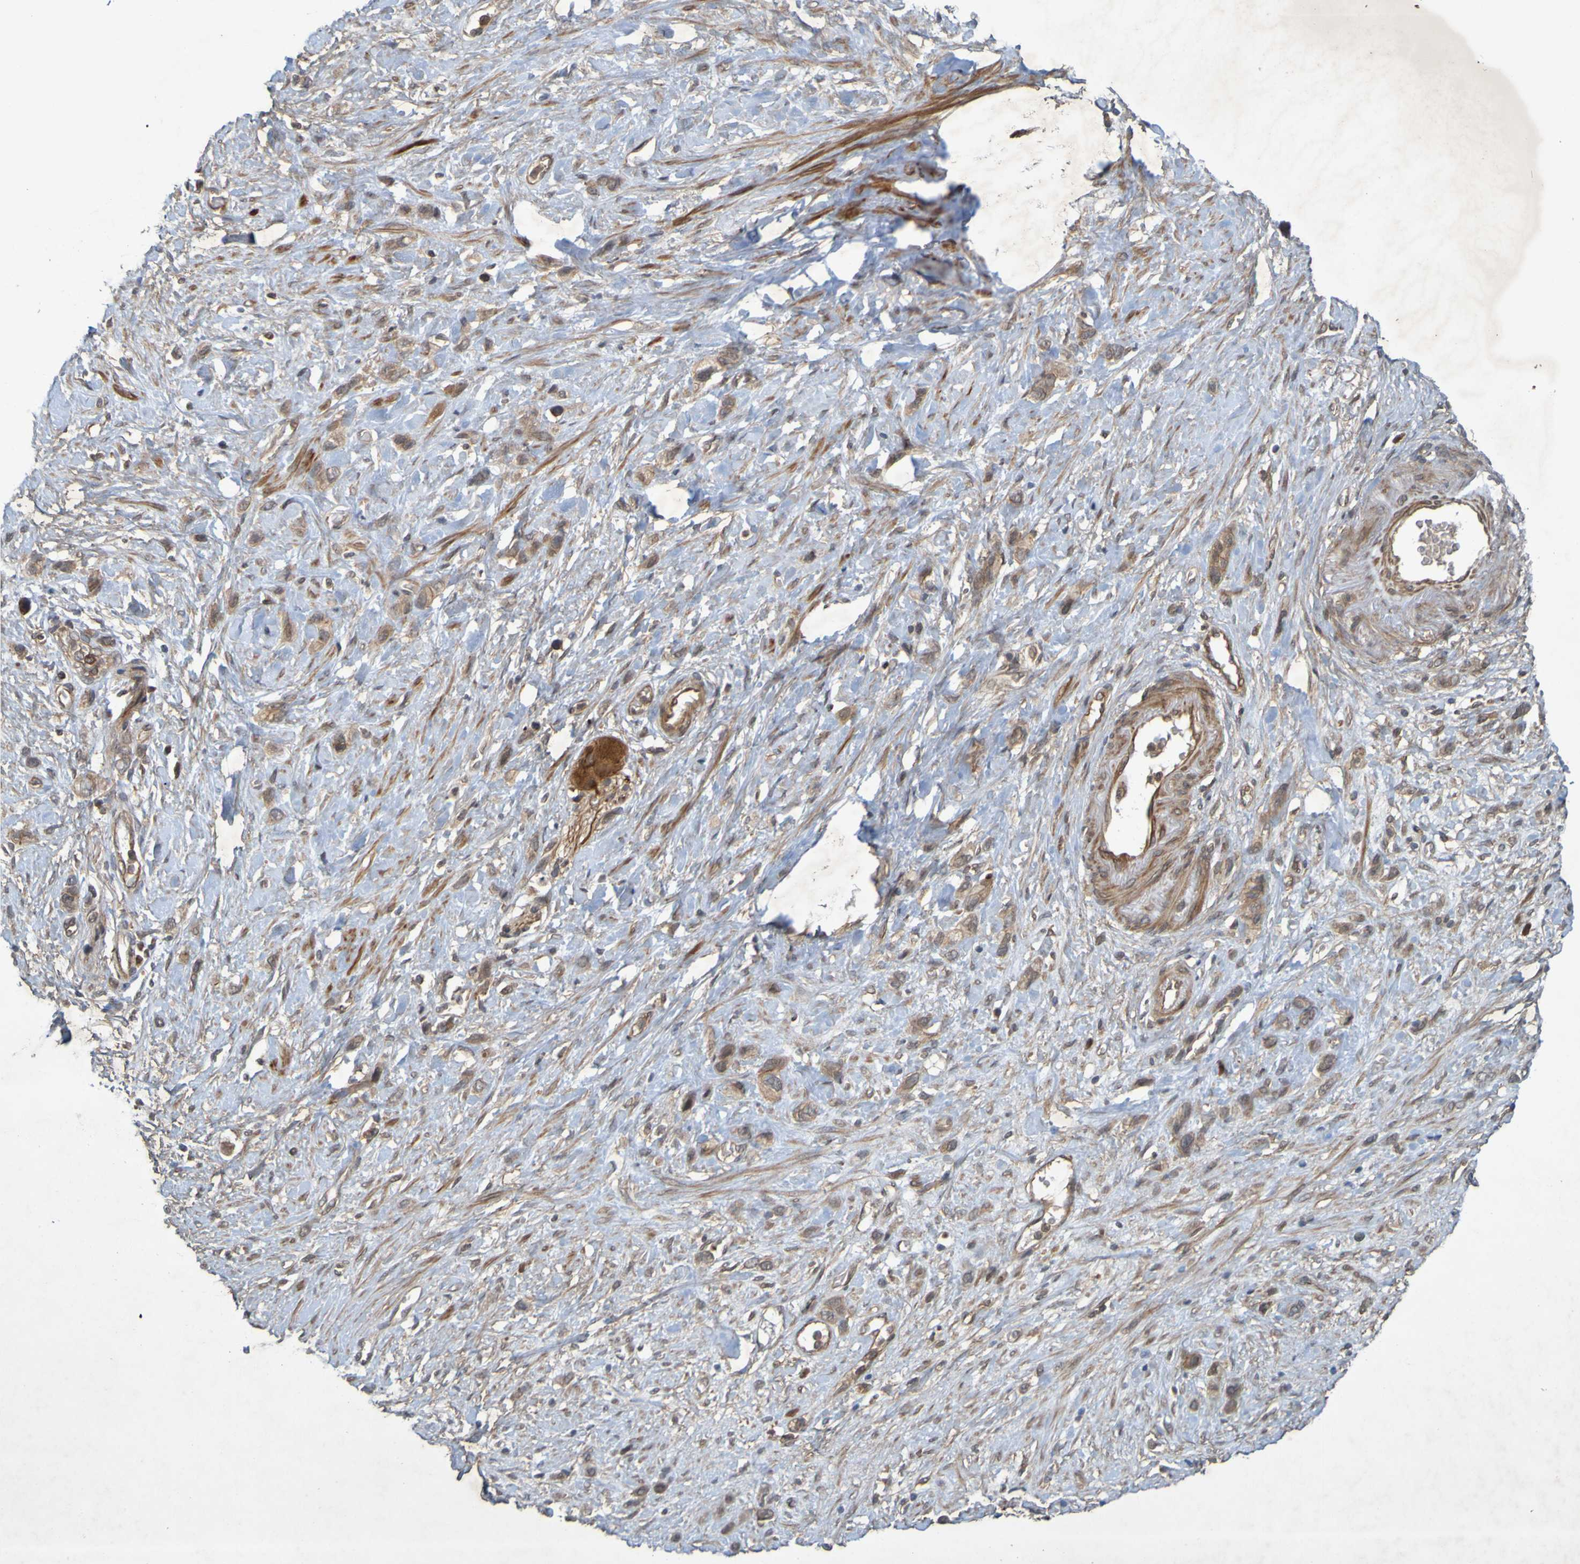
{"staining": {"intensity": "weak", "quantity": ">75%", "location": "cytoplasmic/membranous"}, "tissue": "stomach cancer", "cell_type": "Tumor cells", "image_type": "cancer", "snomed": [{"axis": "morphology", "description": "Adenocarcinoma, NOS"}, {"axis": "morphology", "description": "Adenocarcinoma, High grade"}, {"axis": "topography", "description": "Stomach, upper"}, {"axis": "topography", "description": "Stomach, lower"}], "caption": "This histopathology image displays immunohistochemistry staining of stomach adenocarcinoma, with low weak cytoplasmic/membranous staining in approximately >75% of tumor cells.", "gene": "ARHGEF11", "patient": {"sex": "female", "age": 65}}